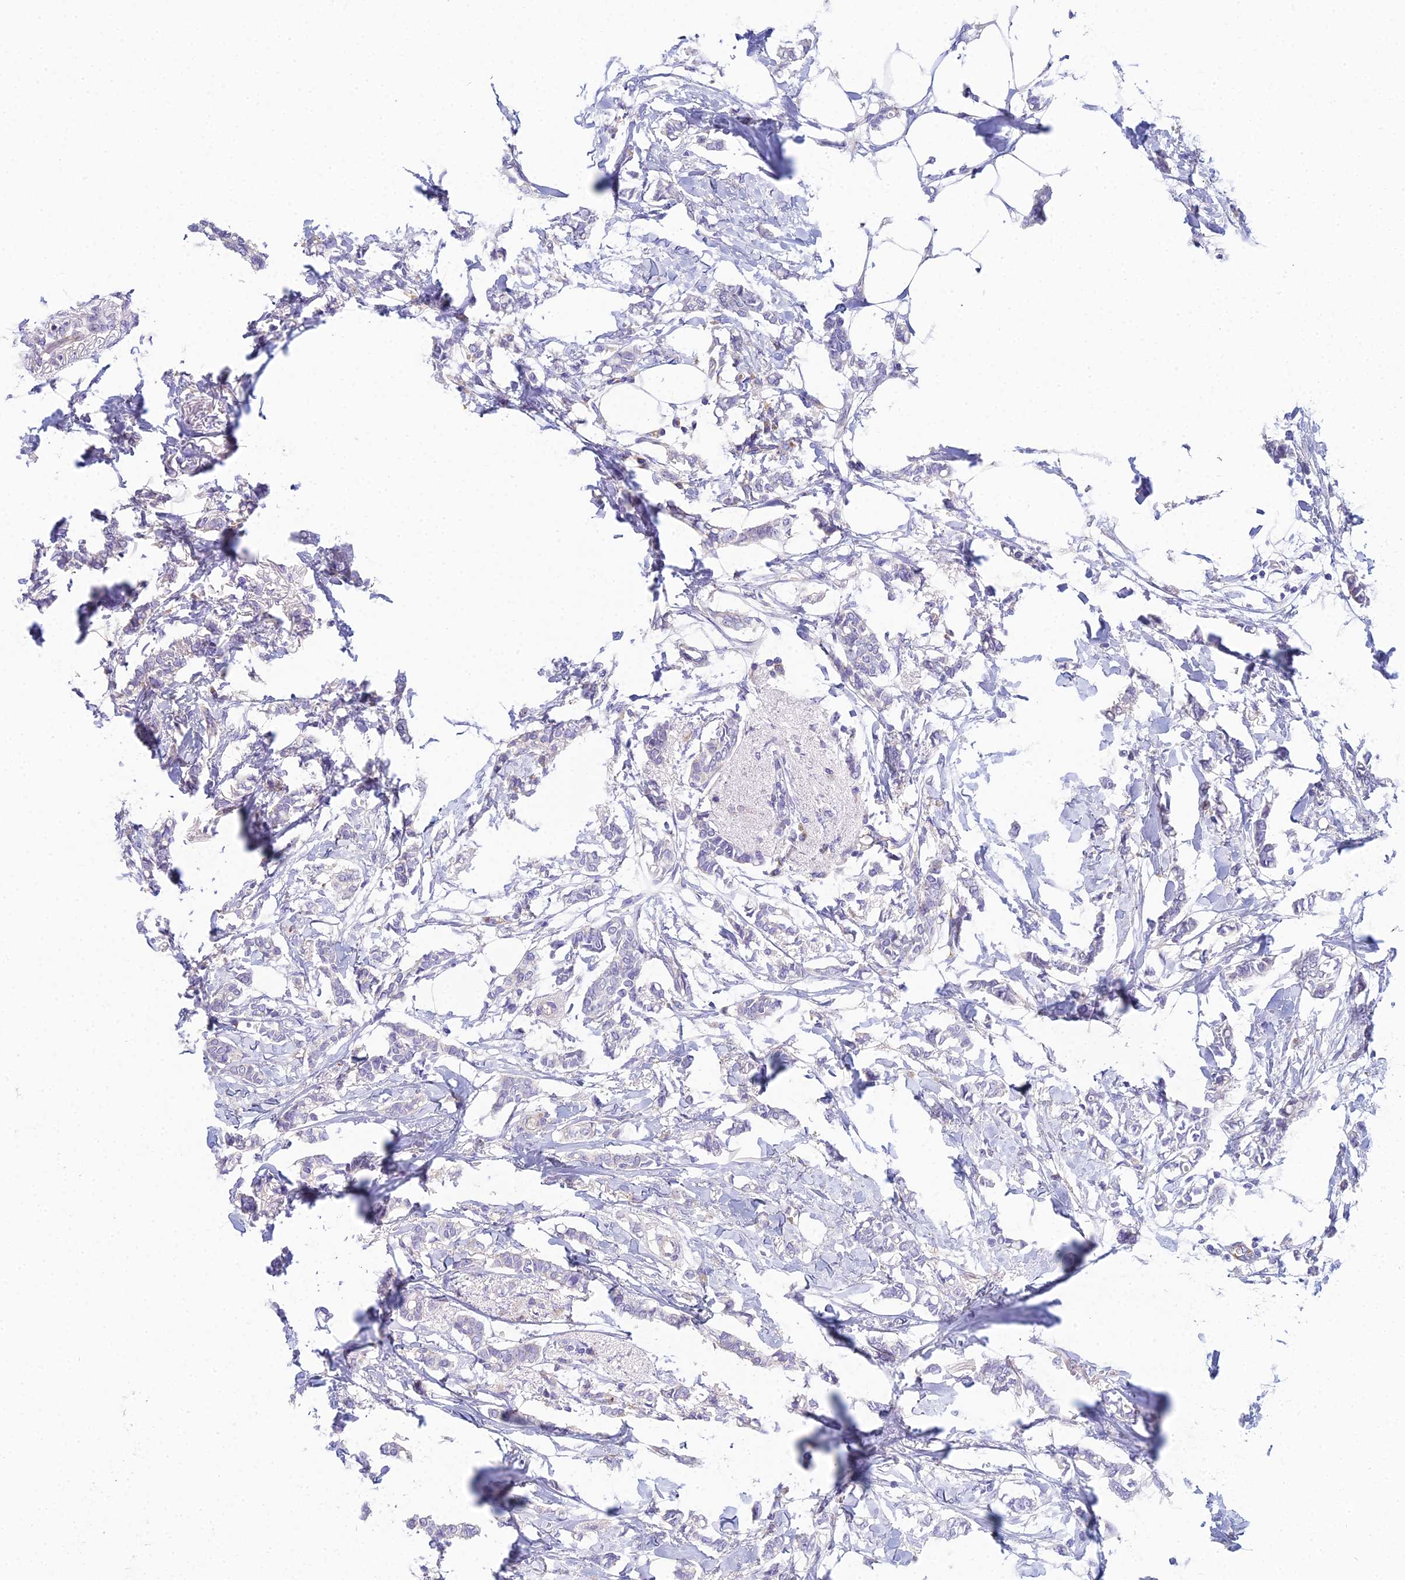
{"staining": {"intensity": "negative", "quantity": "none", "location": "none"}, "tissue": "breast cancer", "cell_type": "Tumor cells", "image_type": "cancer", "snomed": [{"axis": "morphology", "description": "Duct carcinoma"}, {"axis": "topography", "description": "Breast"}], "caption": "This is an immunohistochemistry (IHC) photomicrograph of breast invasive ductal carcinoma. There is no staining in tumor cells.", "gene": "ZNF564", "patient": {"sex": "female", "age": 41}}